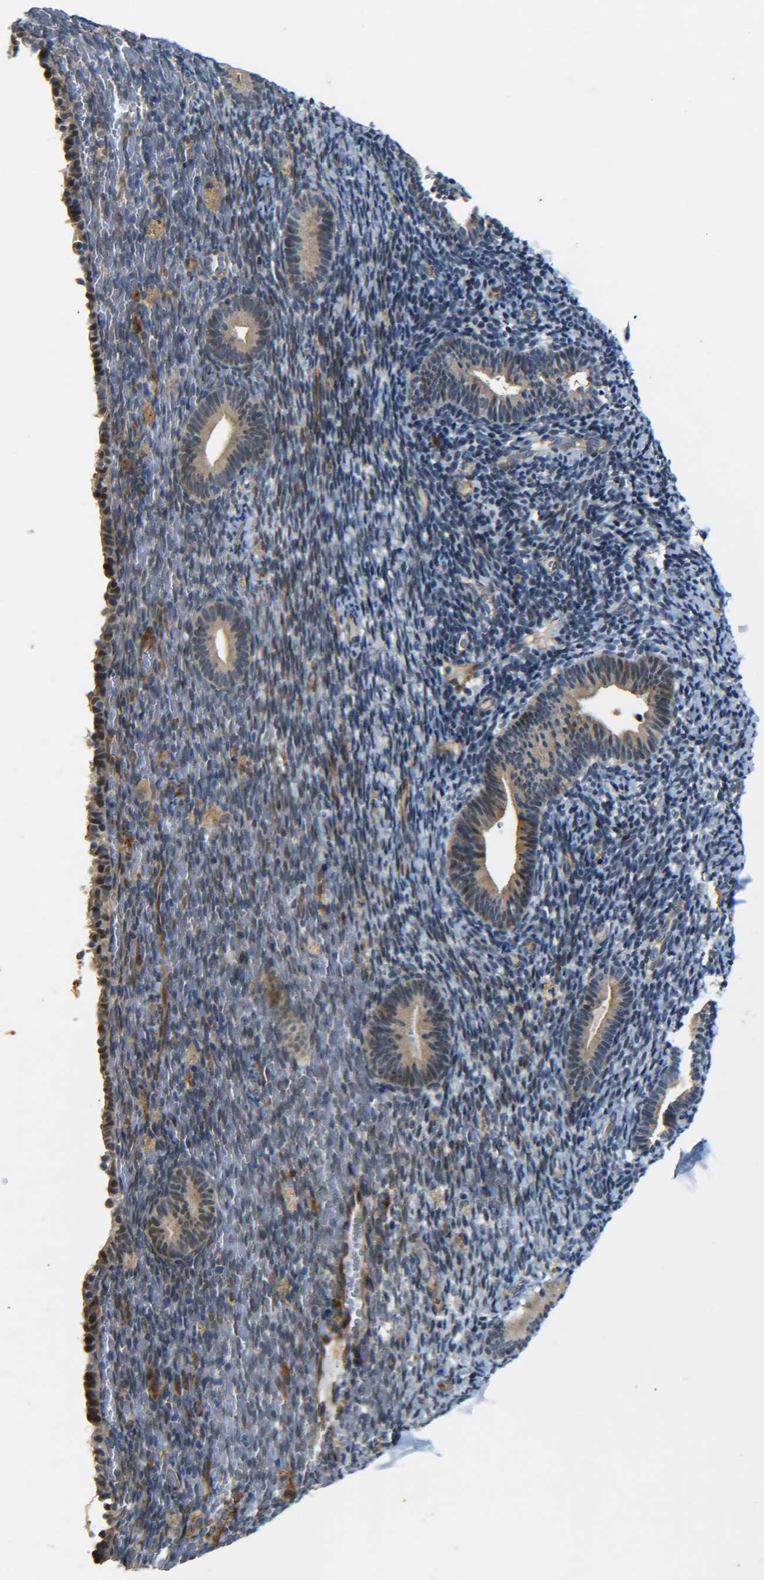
{"staining": {"intensity": "moderate", "quantity": "<25%", "location": "cytoplasmic/membranous"}, "tissue": "endometrium", "cell_type": "Cells in endometrial stroma", "image_type": "normal", "snomed": [{"axis": "morphology", "description": "Normal tissue, NOS"}, {"axis": "topography", "description": "Endometrium"}], "caption": "About <25% of cells in endometrial stroma in unremarkable endometrium display moderate cytoplasmic/membranous protein staining as visualized by brown immunohistochemical staining.", "gene": "MEIS1", "patient": {"sex": "female", "age": 51}}